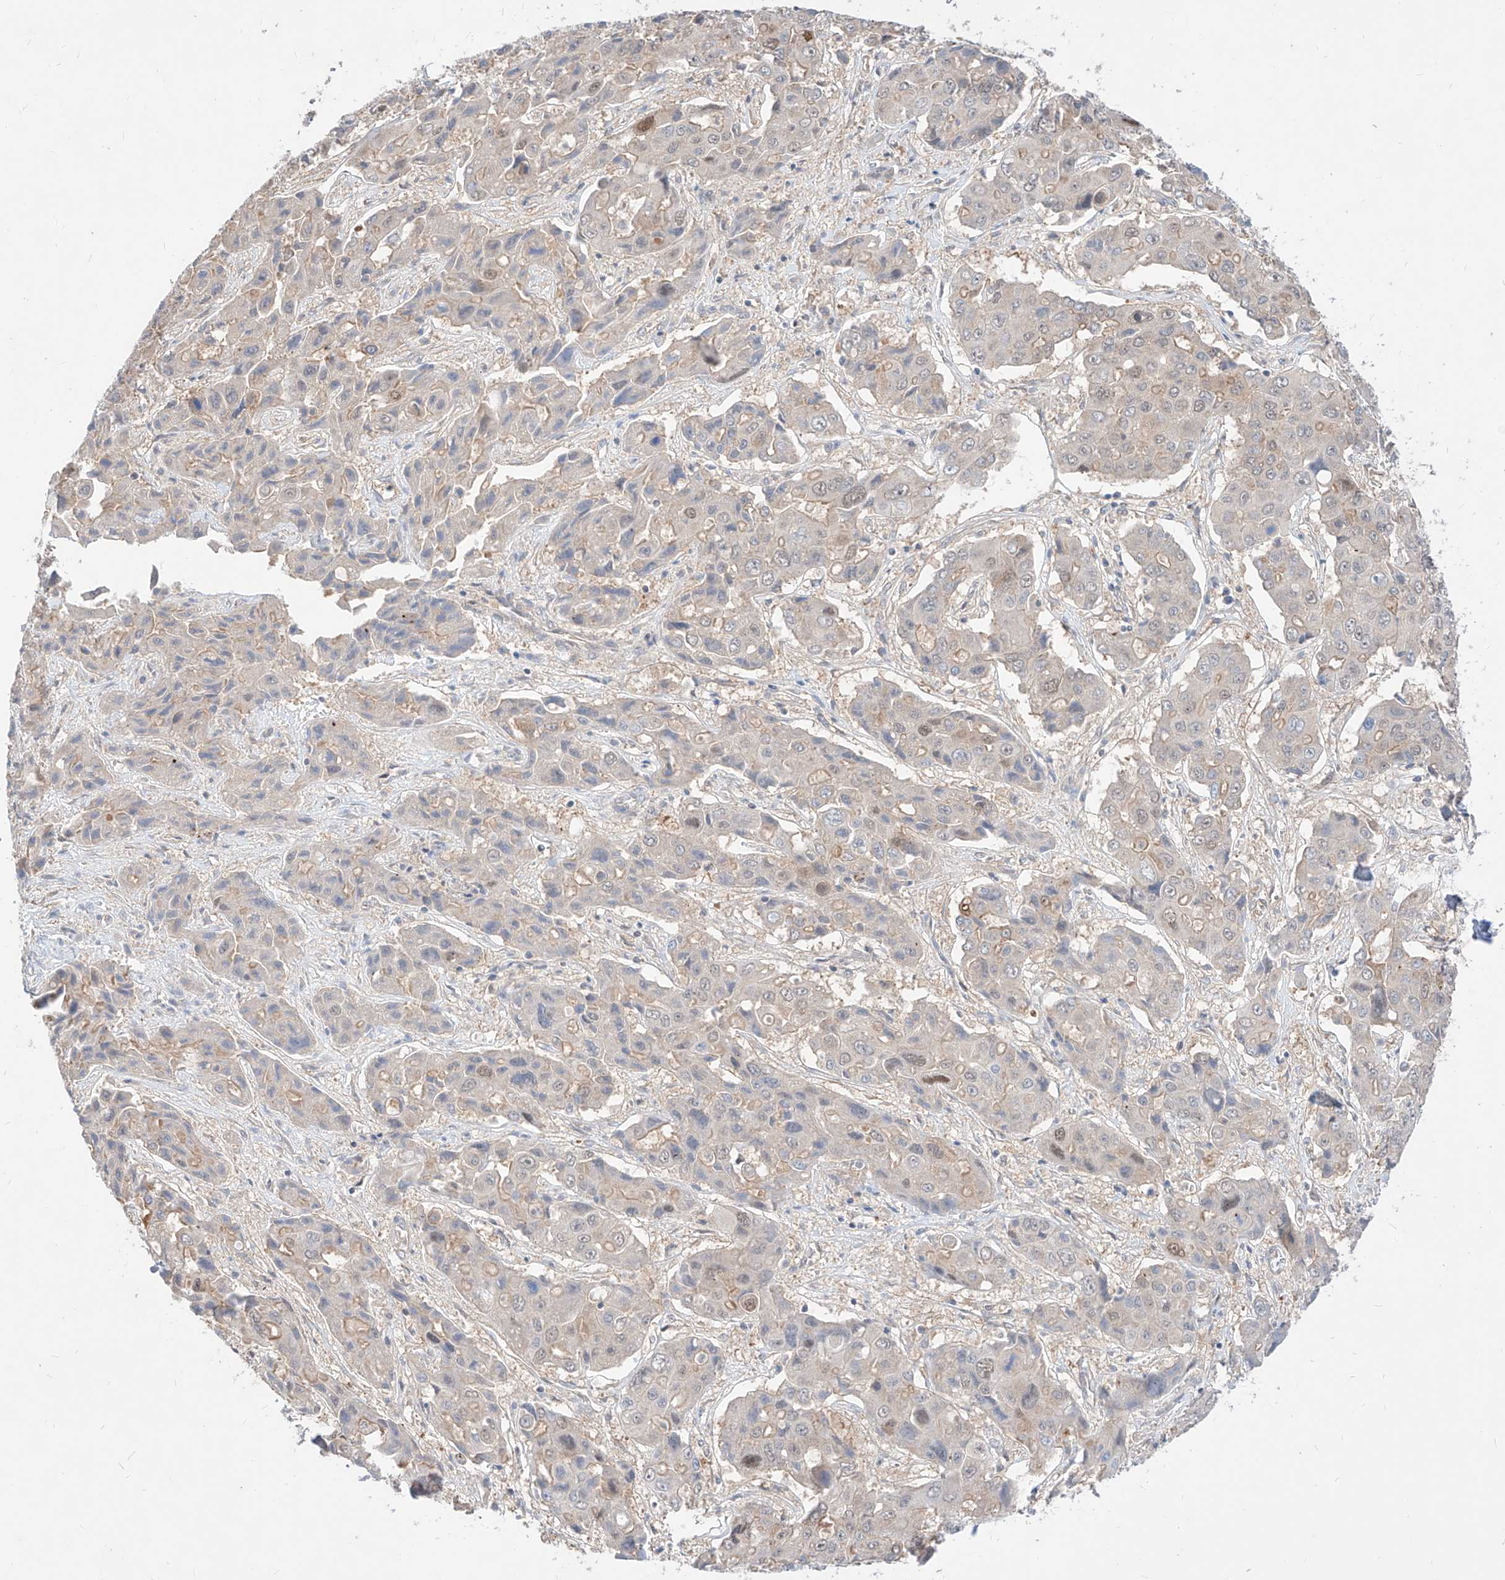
{"staining": {"intensity": "weak", "quantity": "<25%", "location": "nuclear"}, "tissue": "liver cancer", "cell_type": "Tumor cells", "image_type": "cancer", "snomed": [{"axis": "morphology", "description": "Cholangiocarcinoma"}, {"axis": "topography", "description": "Liver"}], "caption": "IHC of human liver cancer exhibits no expression in tumor cells.", "gene": "TSNAX", "patient": {"sex": "male", "age": 67}}